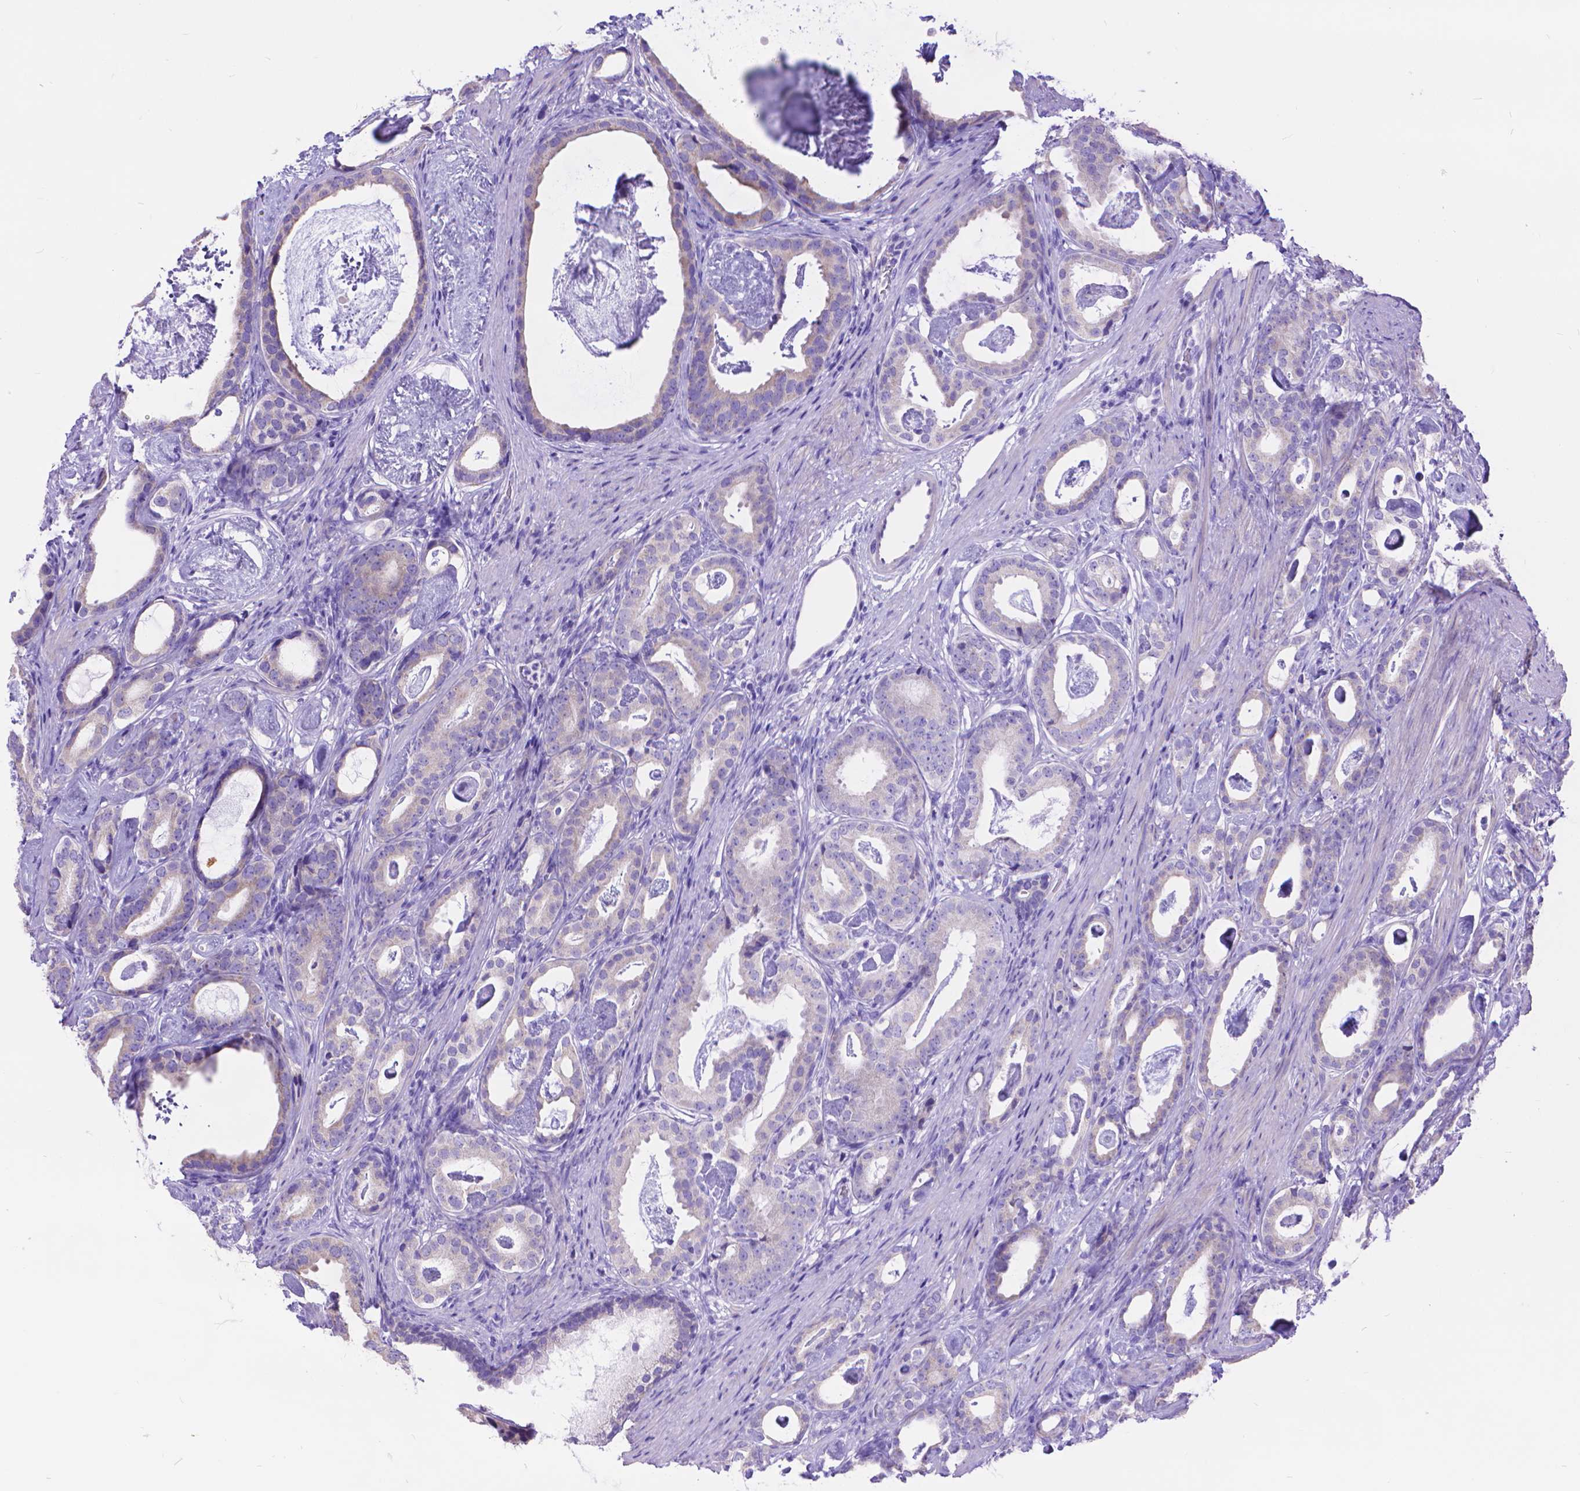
{"staining": {"intensity": "negative", "quantity": "none", "location": "none"}, "tissue": "prostate cancer", "cell_type": "Tumor cells", "image_type": "cancer", "snomed": [{"axis": "morphology", "description": "Adenocarcinoma, Low grade"}, {"axis": "topography", "description": "Prostate and seminal vesicle, NOS"}], "caption": "Tumor cells are negative for brown protein staining in prostate cancer (adenocarcinoma (low-grade)). The staining was performed using DAB (3,3'-diaminobenzidine) to visualize the protein expression in brown, while the nuclei were stained in blue with hematoxylin (Magnification: 20x).", "gene": "DHRS2", "patient": {"sex": "male", "age": 71}}